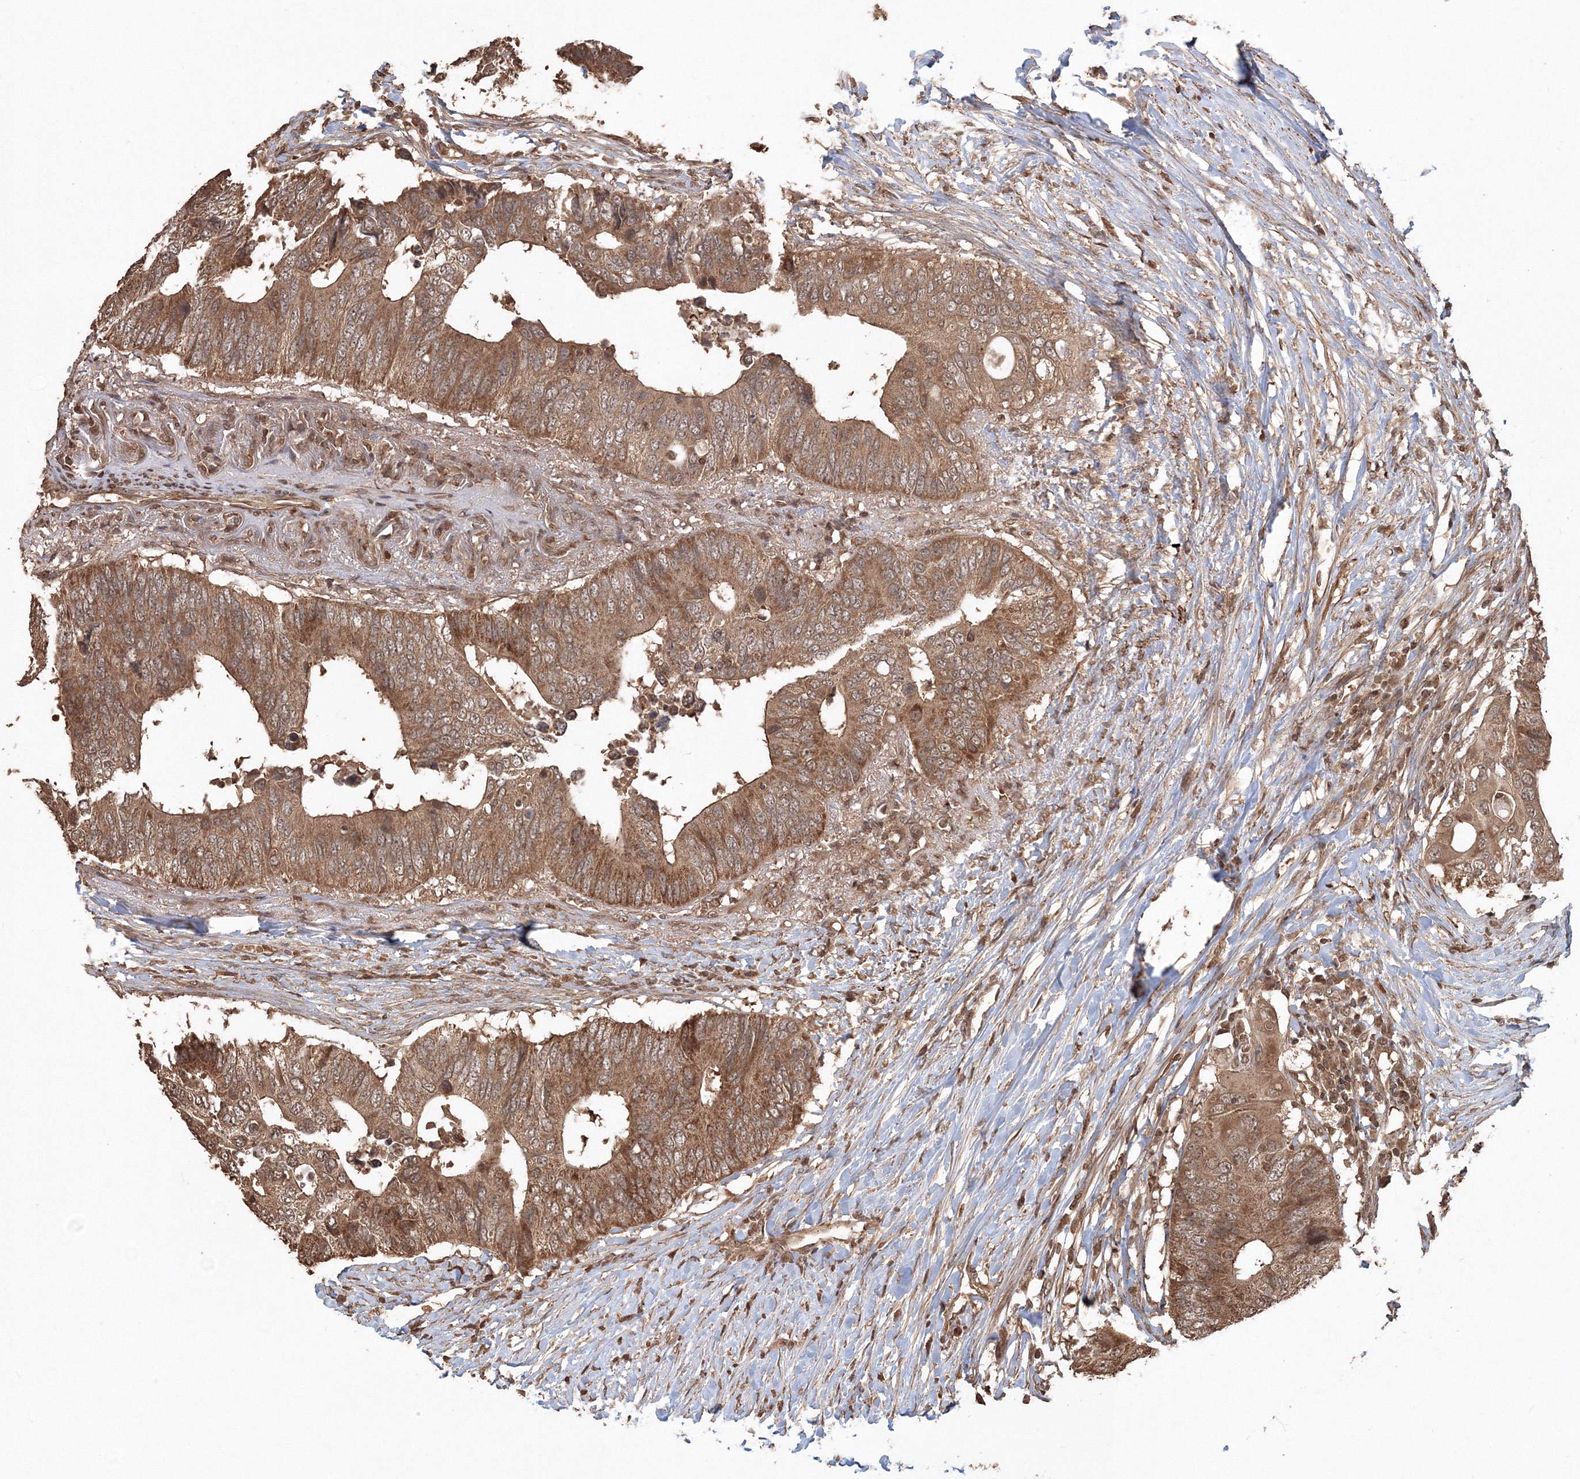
{"staining": {"intensity": "moderate", "quantity": ">75%", "location": "cytoplasmic/membranous"}, "tissue": "colorectal cancer", "cell_type": "Tumor cells", "image_type": "cancer", "snomed": [{"axis": "morphology", "description": "Adenocarcinoma, NOS"}, {"axis": "topography", "description": "Colon"}], "caption": "Moderate cytoplasmic/membranous expression is seen in approximately >75% of tumor cells in colorectal cancer (adenocarcinoma). The protein is shown in brown color, while the nuclei are stained blue.", "gene": "CCDC122", "patient": {"sex": "male", "age": 71}}